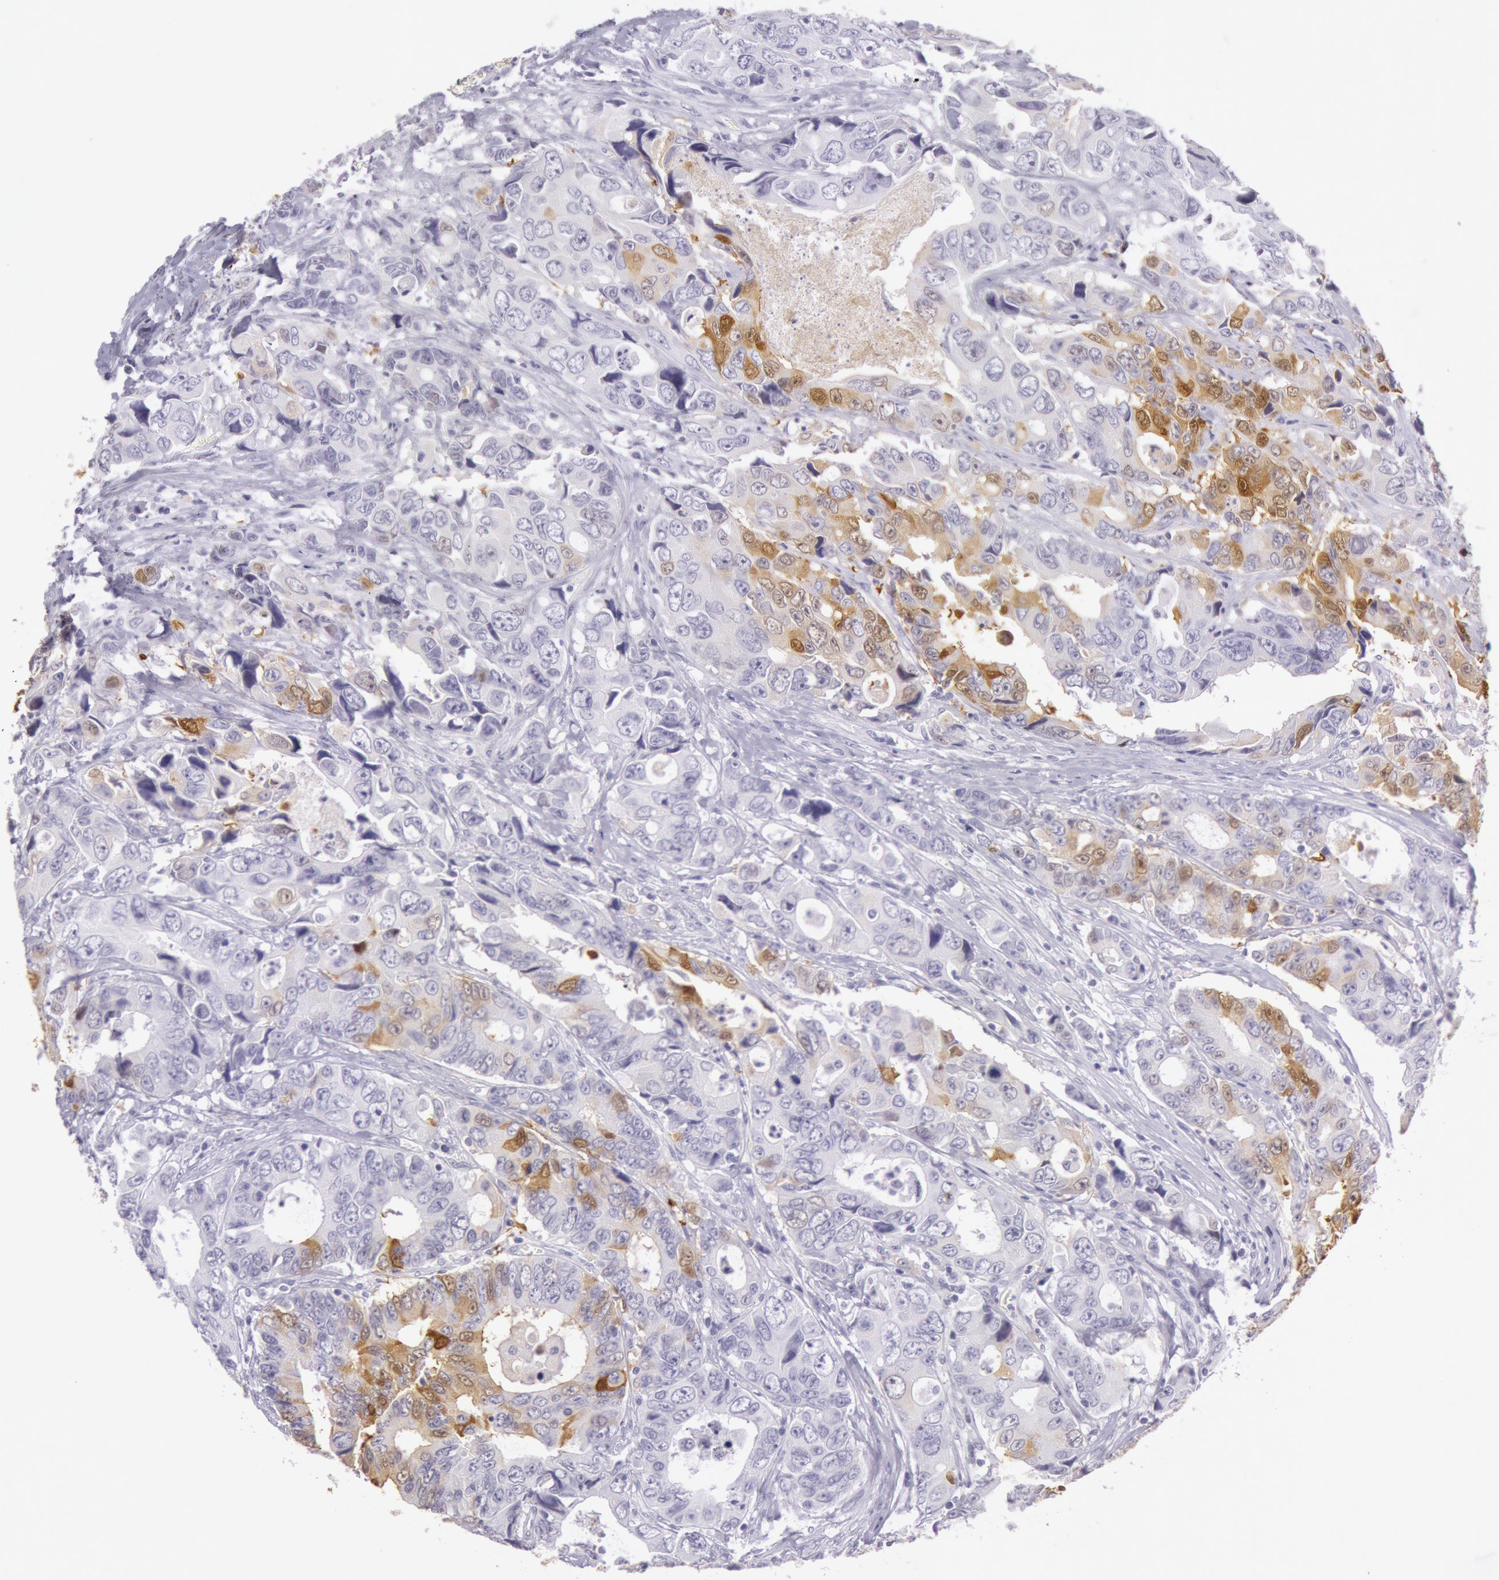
{"staining": {"intensity": "weak", "quantity": "<25%", "location": "cytoplasmic/membranous,nuclear"}, "tissue": "colorectal cancer", "cell_type": "Tumor cells", "image_type": "cancer", "snomed": [{"axis": "morphology", "description": "Adenocarcinoma, NOS"}, {"axis": "topography", "description": "Rectum"}], "caption": "There is no significant expression in tumor cells of colorectal cancer.", "gene": "CKB", "patient": {"sex": "female", "age": 67}}